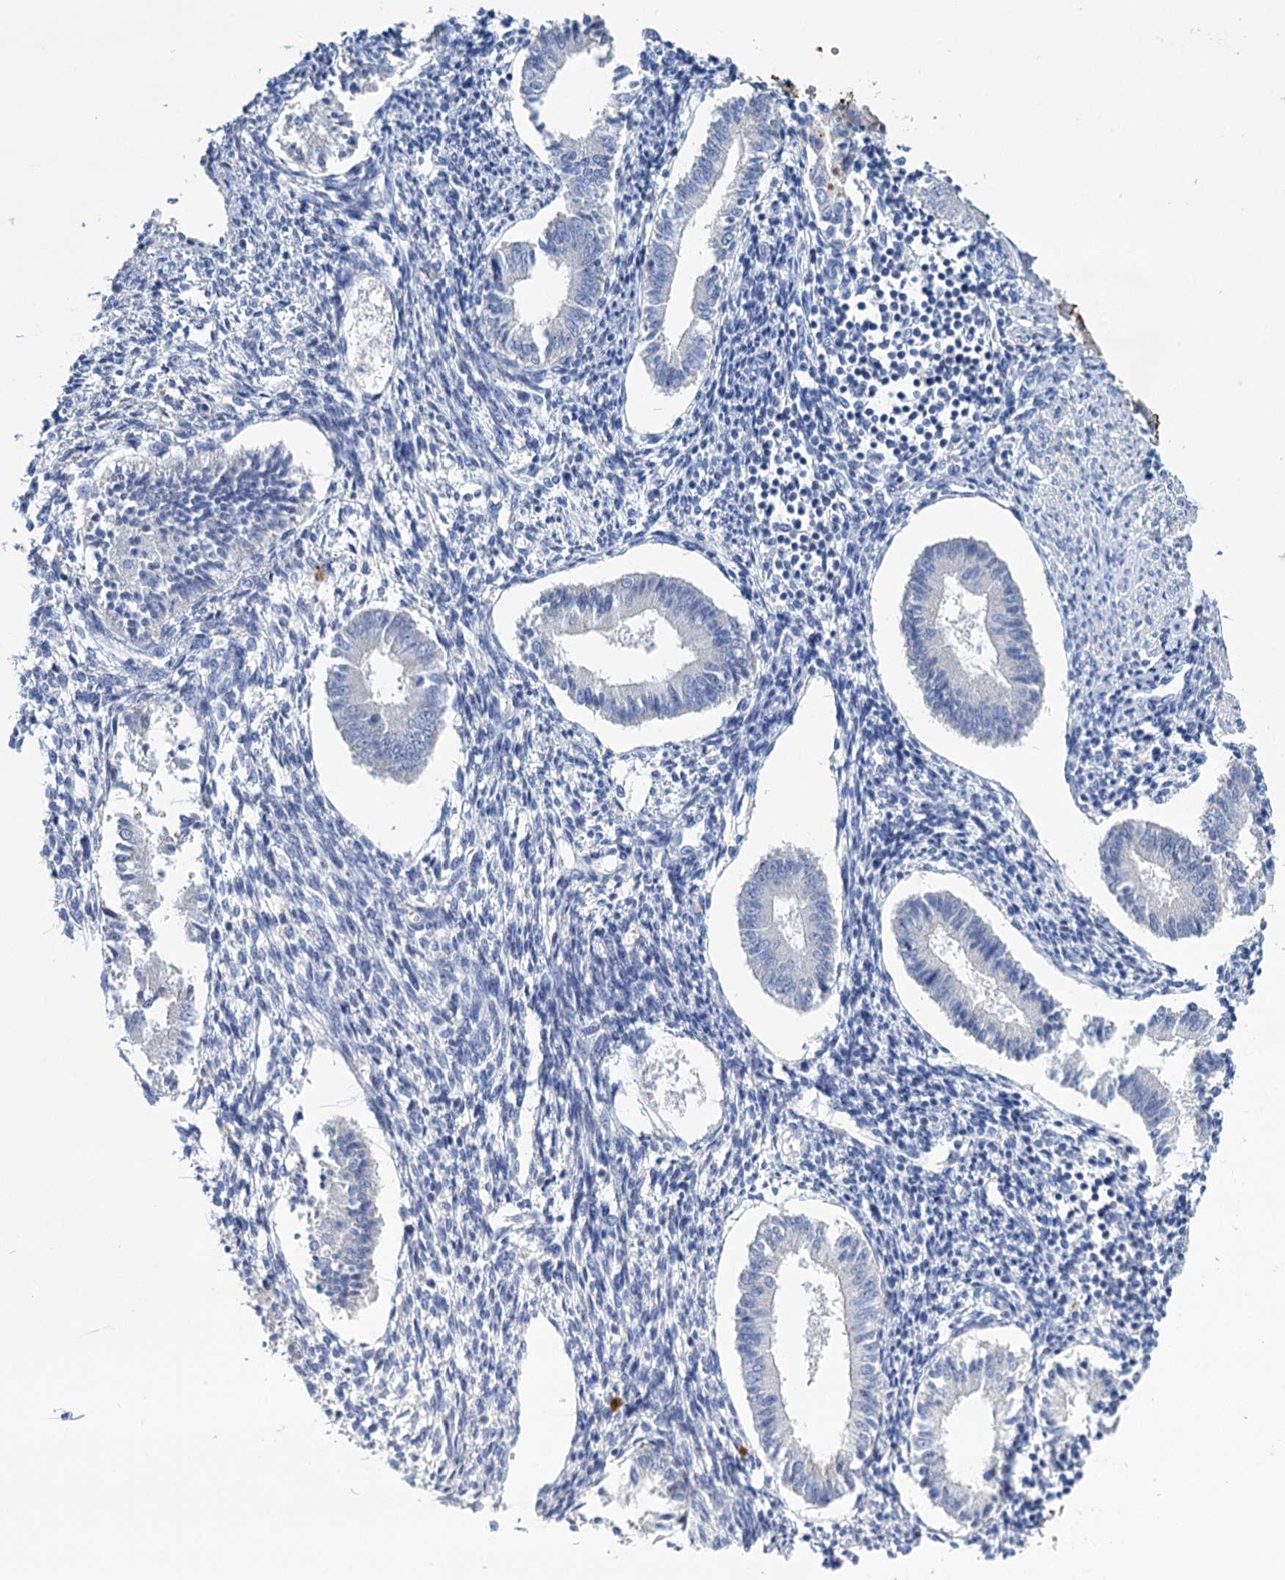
{"staining": {"intensity": "negative", "quantity": "none", "location": "none"}, "tissue": "endometrium", "cell_type": "Cells in endometrial stroma", "image_type": "normal", "snomed": [{"axis": "morphology", "description": "Normal tissue, NOS"}, {"axis": "topography", "description": "Uterus"}, {"axis": "topography", "description": "Endometrium"}], "caption": "A high-resolution image shows IHC staining of unremarkable endometrium, which displays no significant positivity in cells in endometrial stroma.", "gene": "FBXW12", "patient": {"sex": "female", "age": 48}}